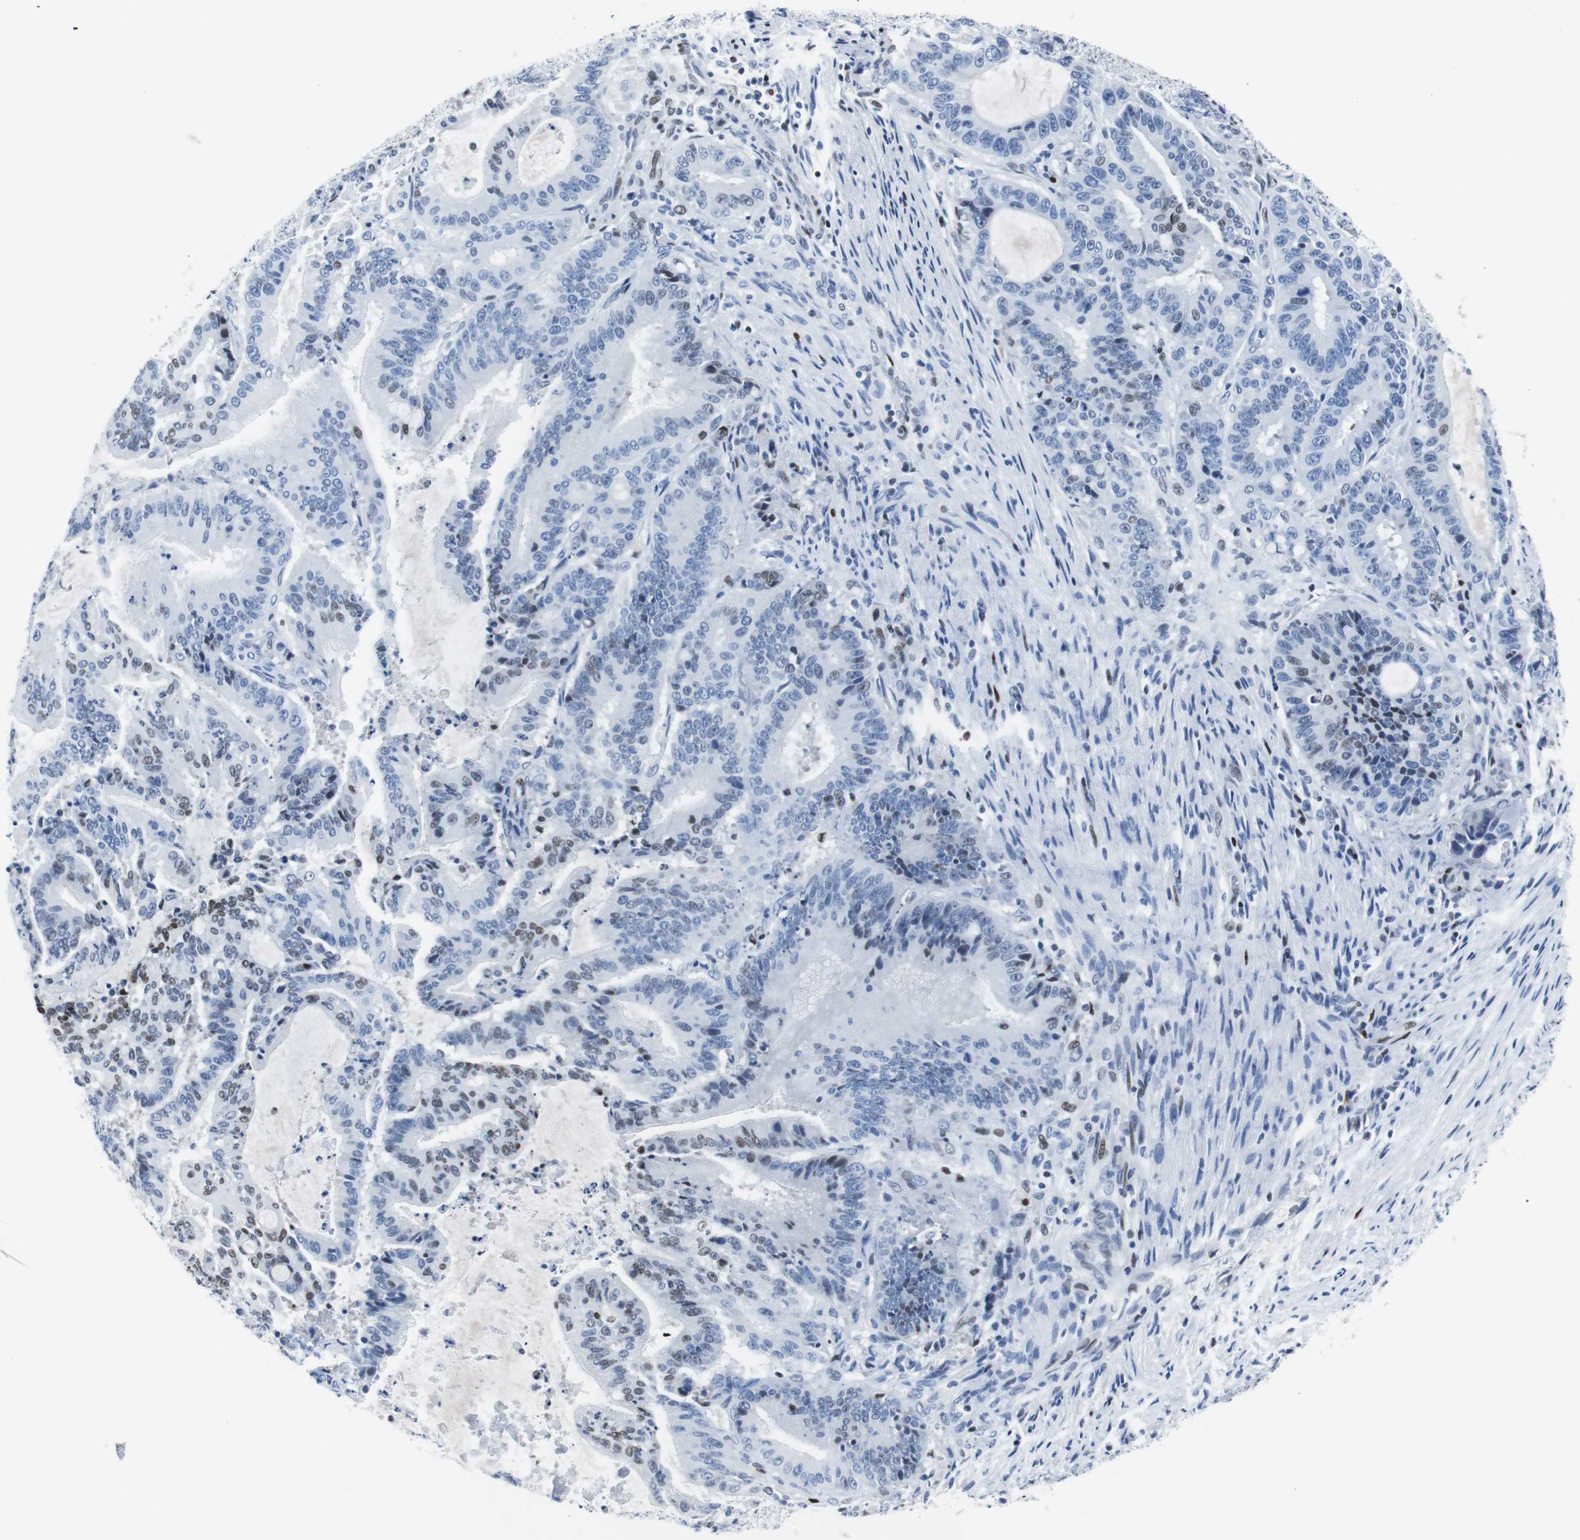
{"staining": {"intensity": "weak", "quantity": "25%-75%", "location": "nuclear"}, "tissue": "liver cancer", "cell_type": "Tumor cells", "image_type": "cancer", "snomed": [{"axis": "morphology", "description": "Cholangiocarcinoma"}, {"axis": "topography", "description": "Liver"}], "caption": "This is a micrograph of immunohistochemistry (IHC) staining of liver cholangiocarcinoma, which shows weak expression in the nuclear of tumor cells.", "gene": "JUN", "patient": {"sex": "female", "age": 73}}